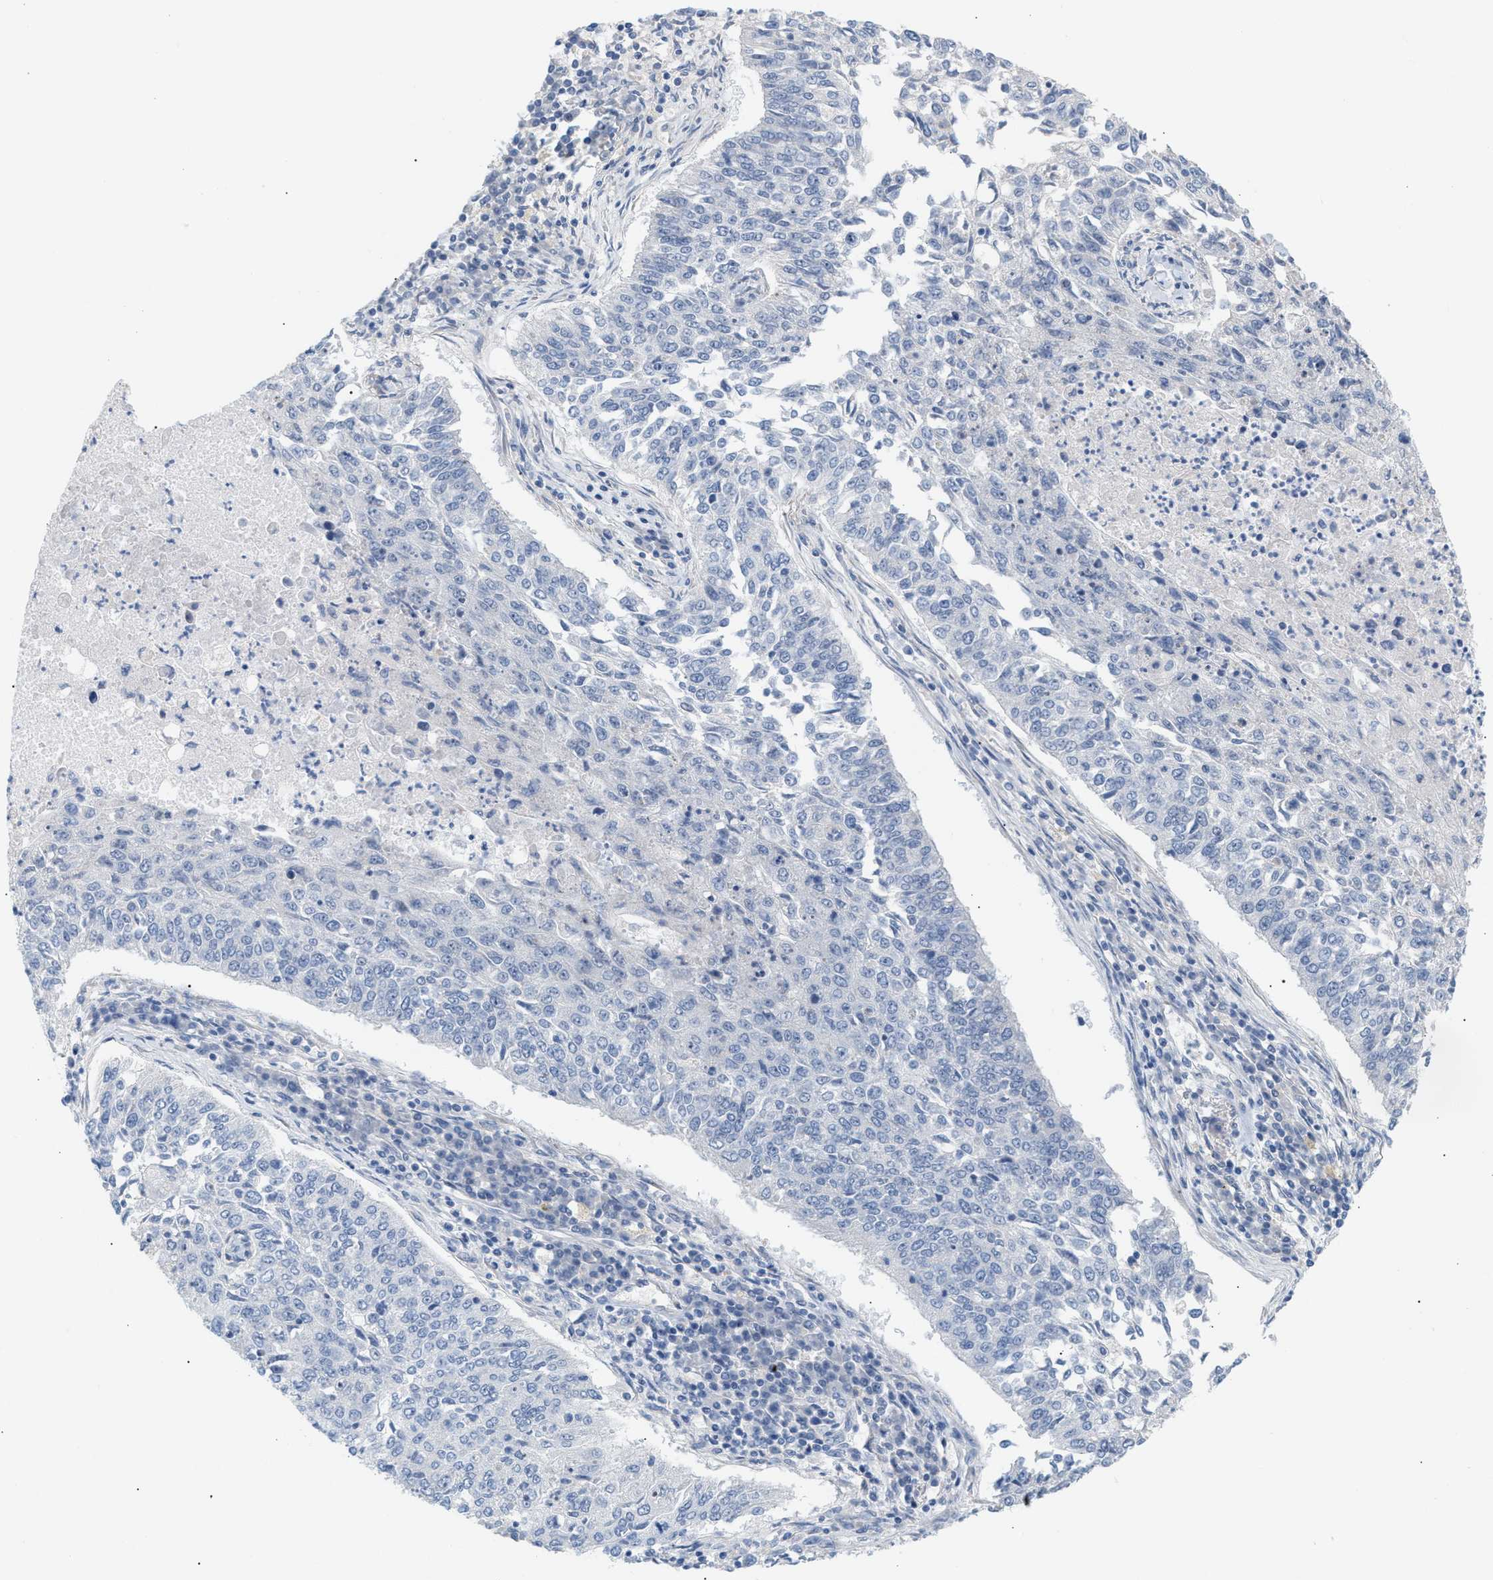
{"staining": {"intensity": "negative", "quantity": "none", "location": "none"}, "tissue": "lung cancer", "cell_type": "Tumor cells", "image_type": "cancer", "snomed": [{"axis": "morphology", "description": "Normal tissue, NOS"}, {"axis": "morphology", "description": "Squamous cell carcinoma, NOS"}, {"axis": "topography", "description": "Cartilage tissue"}, {"axis": "topography", "description": "Bronchus"}, {"axis": "topography", "description": "Lung"}], "caption": "This is a image of IHC staining of lung cancer (squamous cell carcinoma), which shows no staining in tumor cells.", "gene": "LRCH1", "patient": {"sex": "female", "age": 49}}